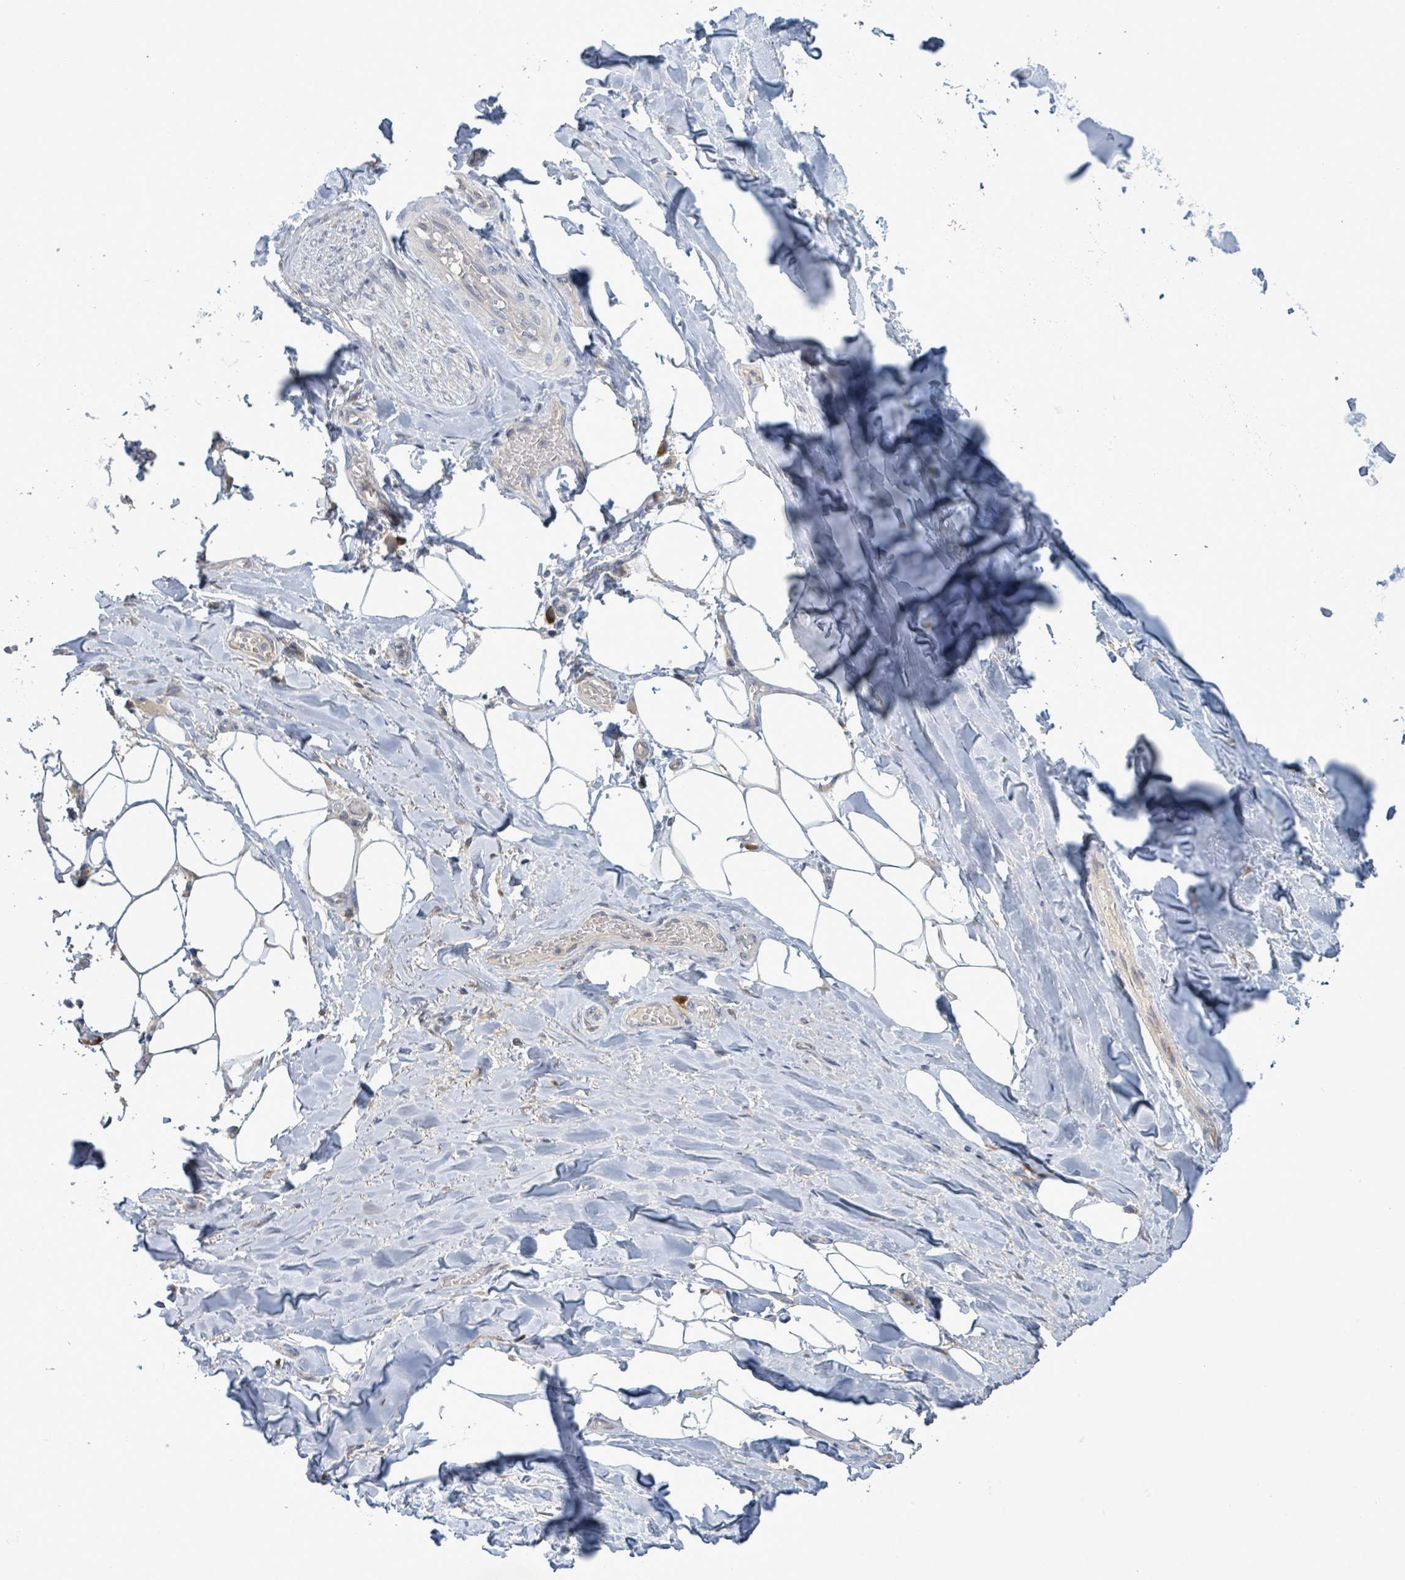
{"staining": {"intensity": "negative", "quantity": "none", "location": "none"}, "tissue": "adipose tissue", "cell_type": "Adipocytes", "image_type": "normal", "snomed": [{"axis": "morphology", "description": "Normal tissue, NOS"}, {"axis": "topography", "description": "Lymph node"}, {"axis": "topography", "description": "Cartilage tissue"}, {"axis": "topography", "description": "Bronchus"}], "caption": "DAB (3,3'-diaminobenzidine) immunohistochemical staining of benign human adipose tissue displays no significant expression in adipocytes.", "gene": "ATP13A1", "patient": {"sex": "male", "age": 63}}